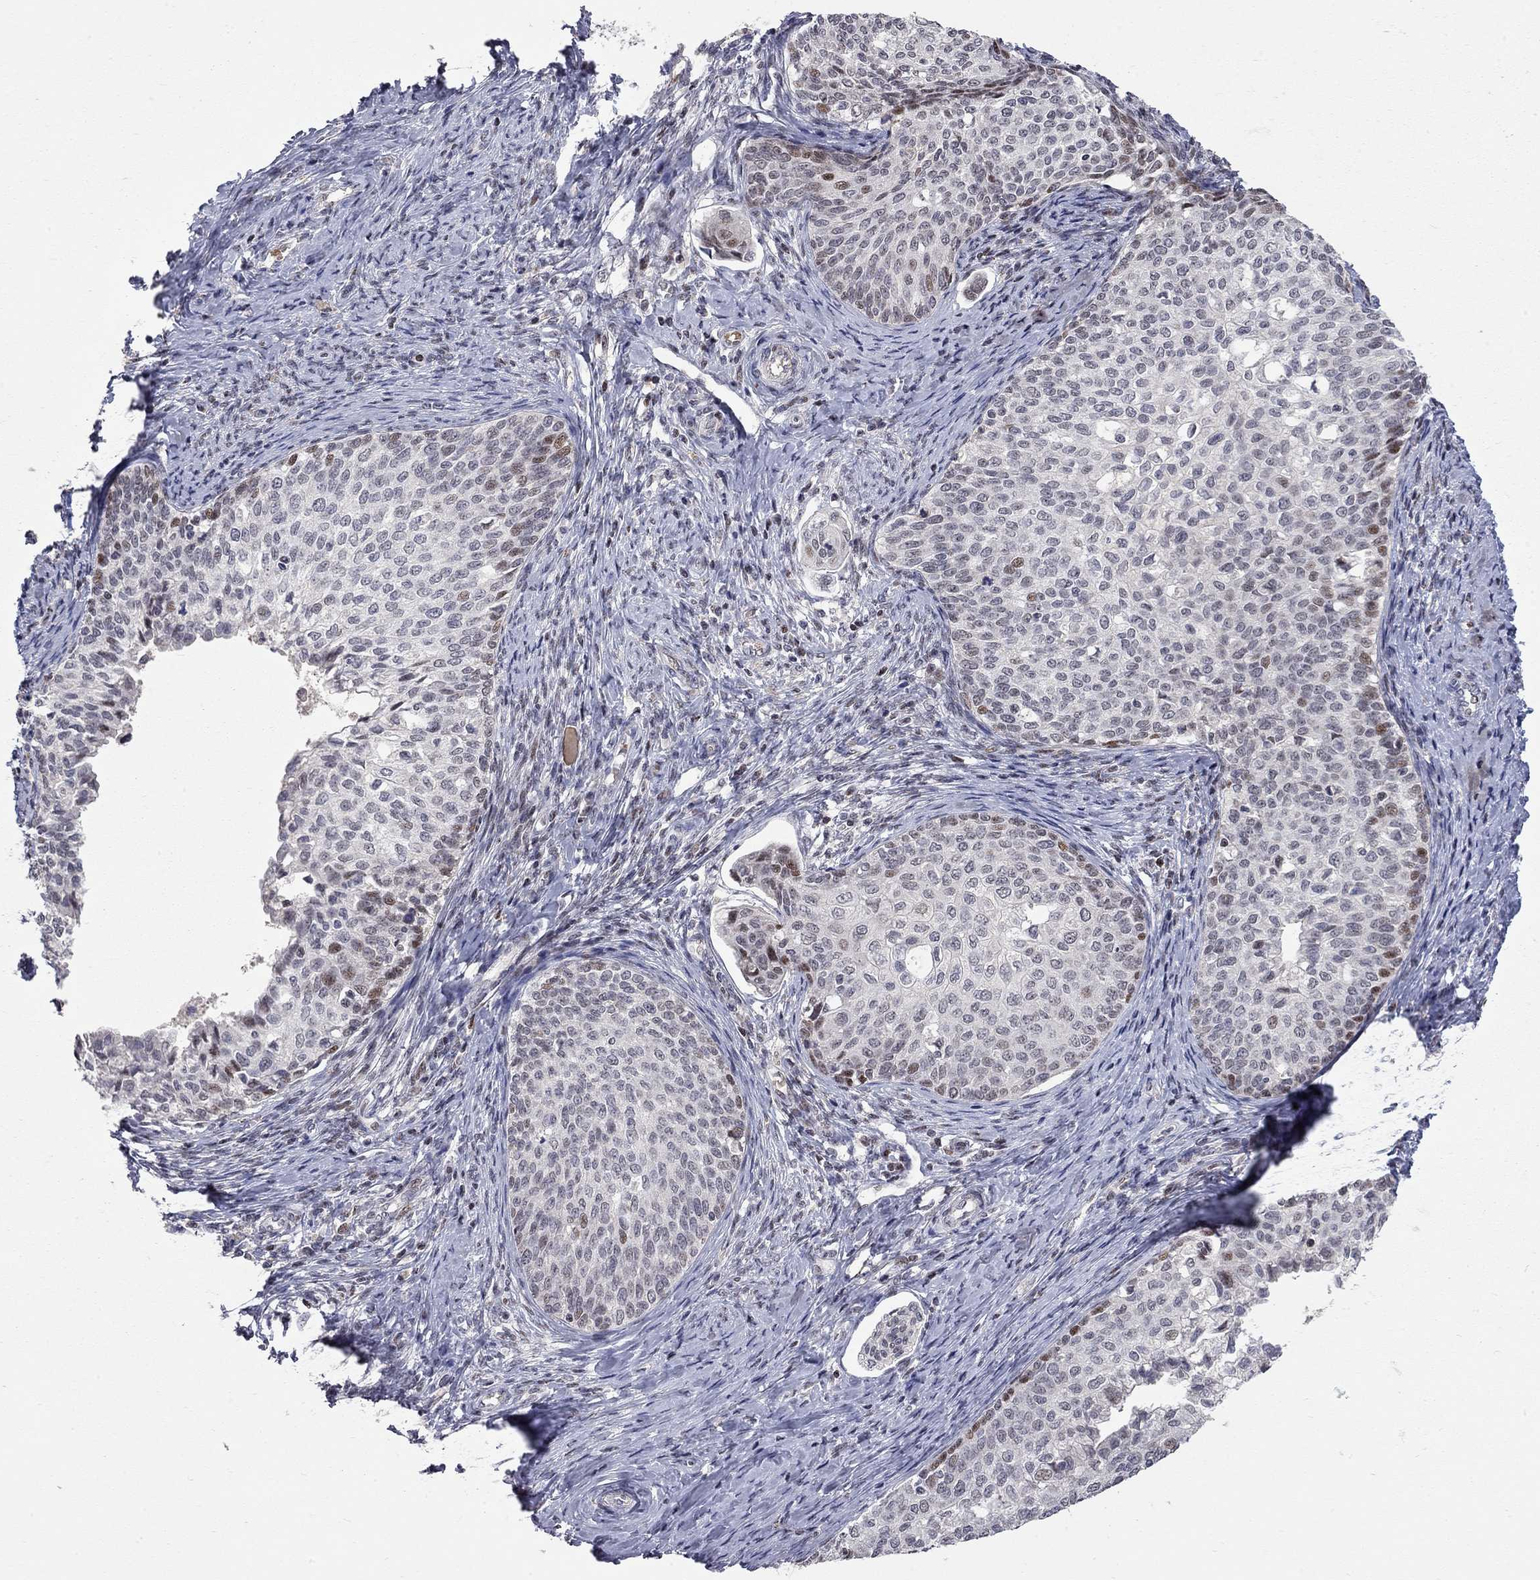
{"staining": {"intensity": "moderate", "quantity": "<25%", "location": "nuclear"}, "tissue": "cervical cancer", "cell_type": "Tumor cells", "image_type": "cancer", "snomed": [{"axis": "morphology", "description": "Squamous cell carcinoma, NOS"}, {"axis": "topography", "description": "Cervix"}], "caption": "High-magnification brightfield microscopy of cervical squamous cell carcinoma stained with DAB (brown) and counterstained with hematoxylin (blue). tumor cells exhibit moderate nuclear positivity is appreciated in about<25% of cells.", "gene": "HDAC3", "patient": {"sex": "female", "age": 51}}